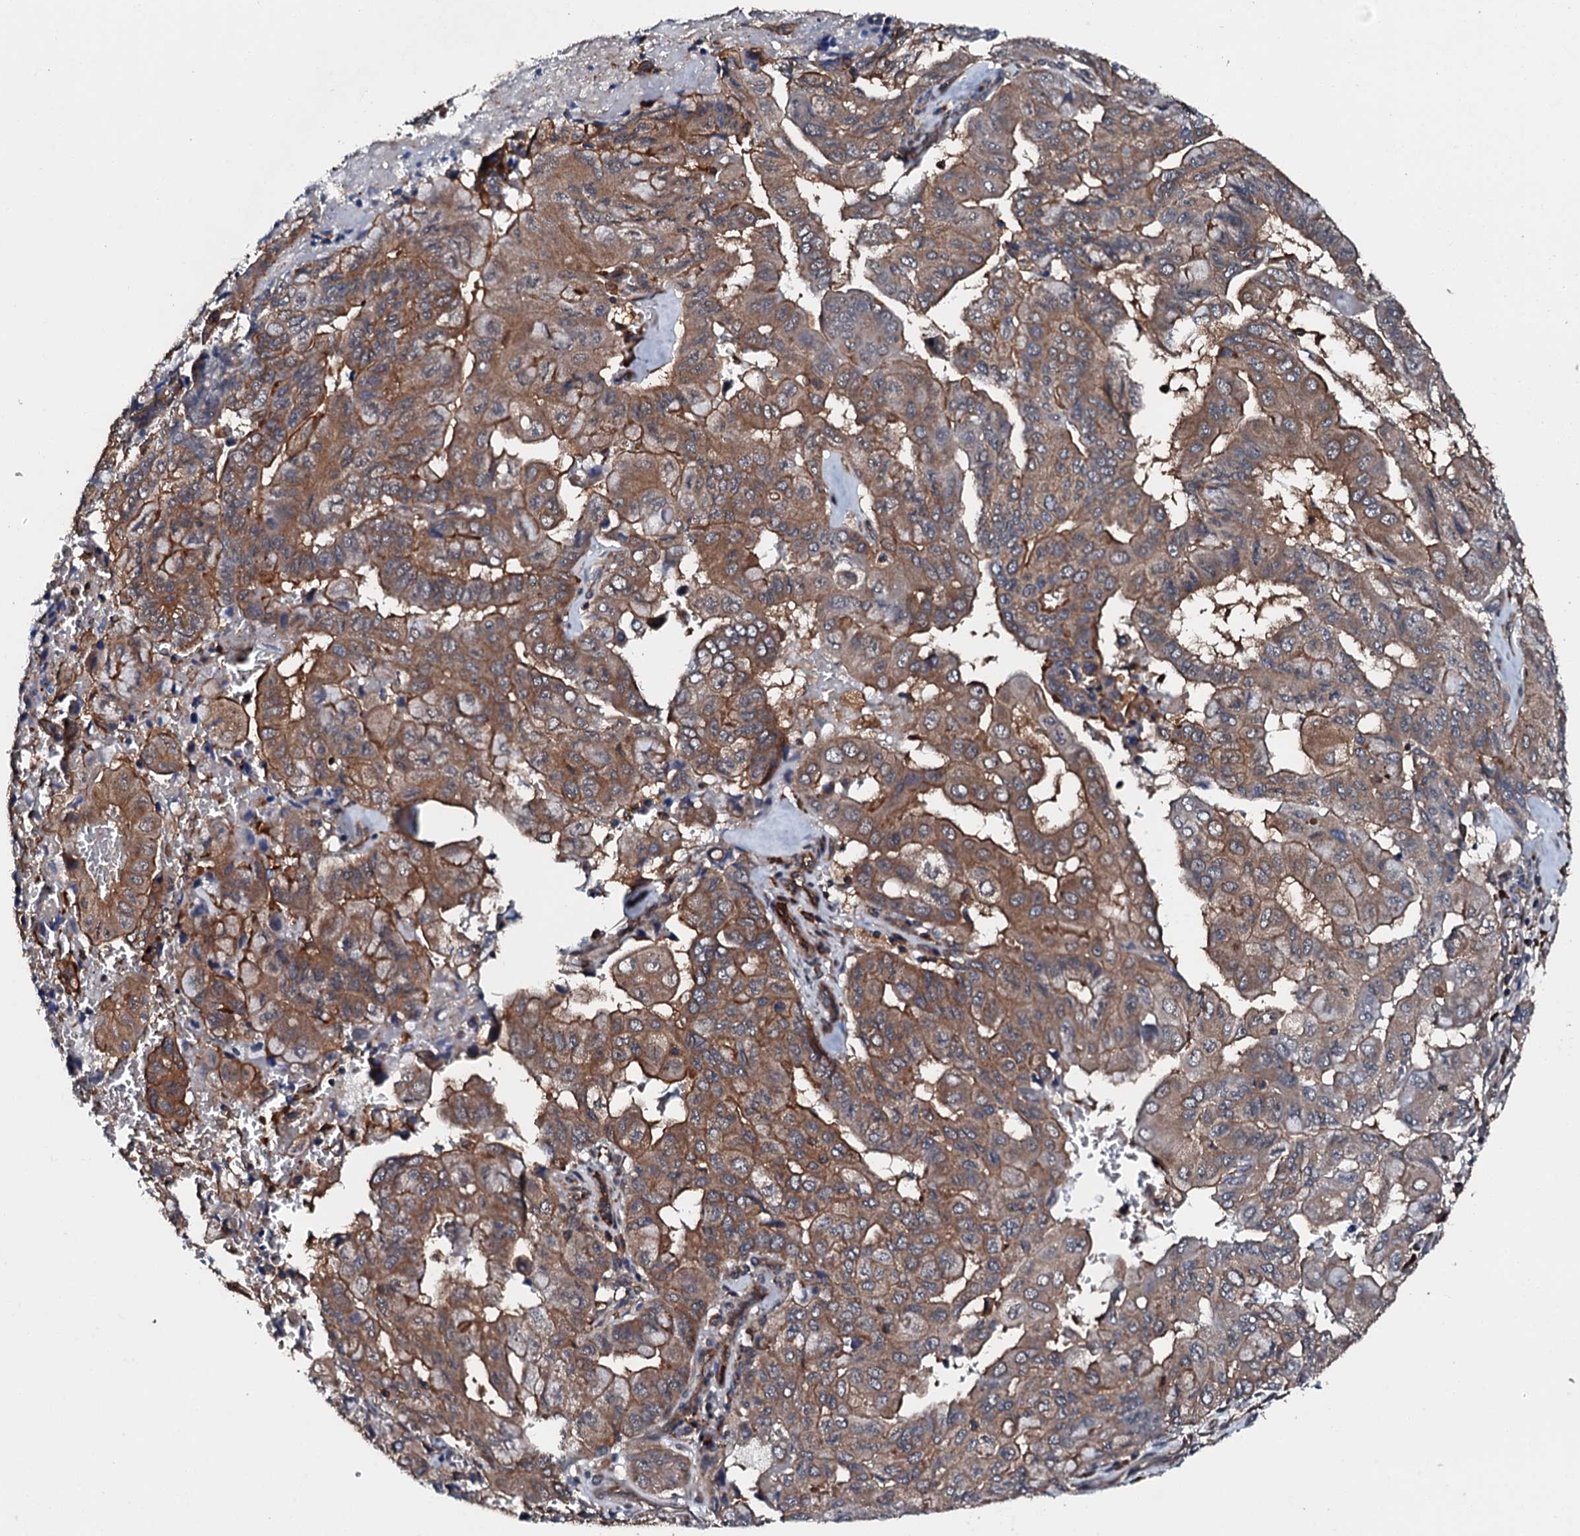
{"staining": {"intensity": "moderate", "quantity": ">75%", "location": "cytoplasmic/membranous"}, "tissue": "pancreatic cancer", "cell_type": "Tumor cells", "image_type": "cancer", "snomed": [{"axis": "morphology", "description": "Adenocarcinoma, NOS"}, {"axis": "topography", "description": "Pancreas"}], "caption": "Tumor cells show medium levels of moderate cytoplasmic/membranous staining in about >75% of cells in pancreatic cancer (adenocarcinoma).", "gene": "FGD4", "patient": {"sex": "male", "age": 51}}